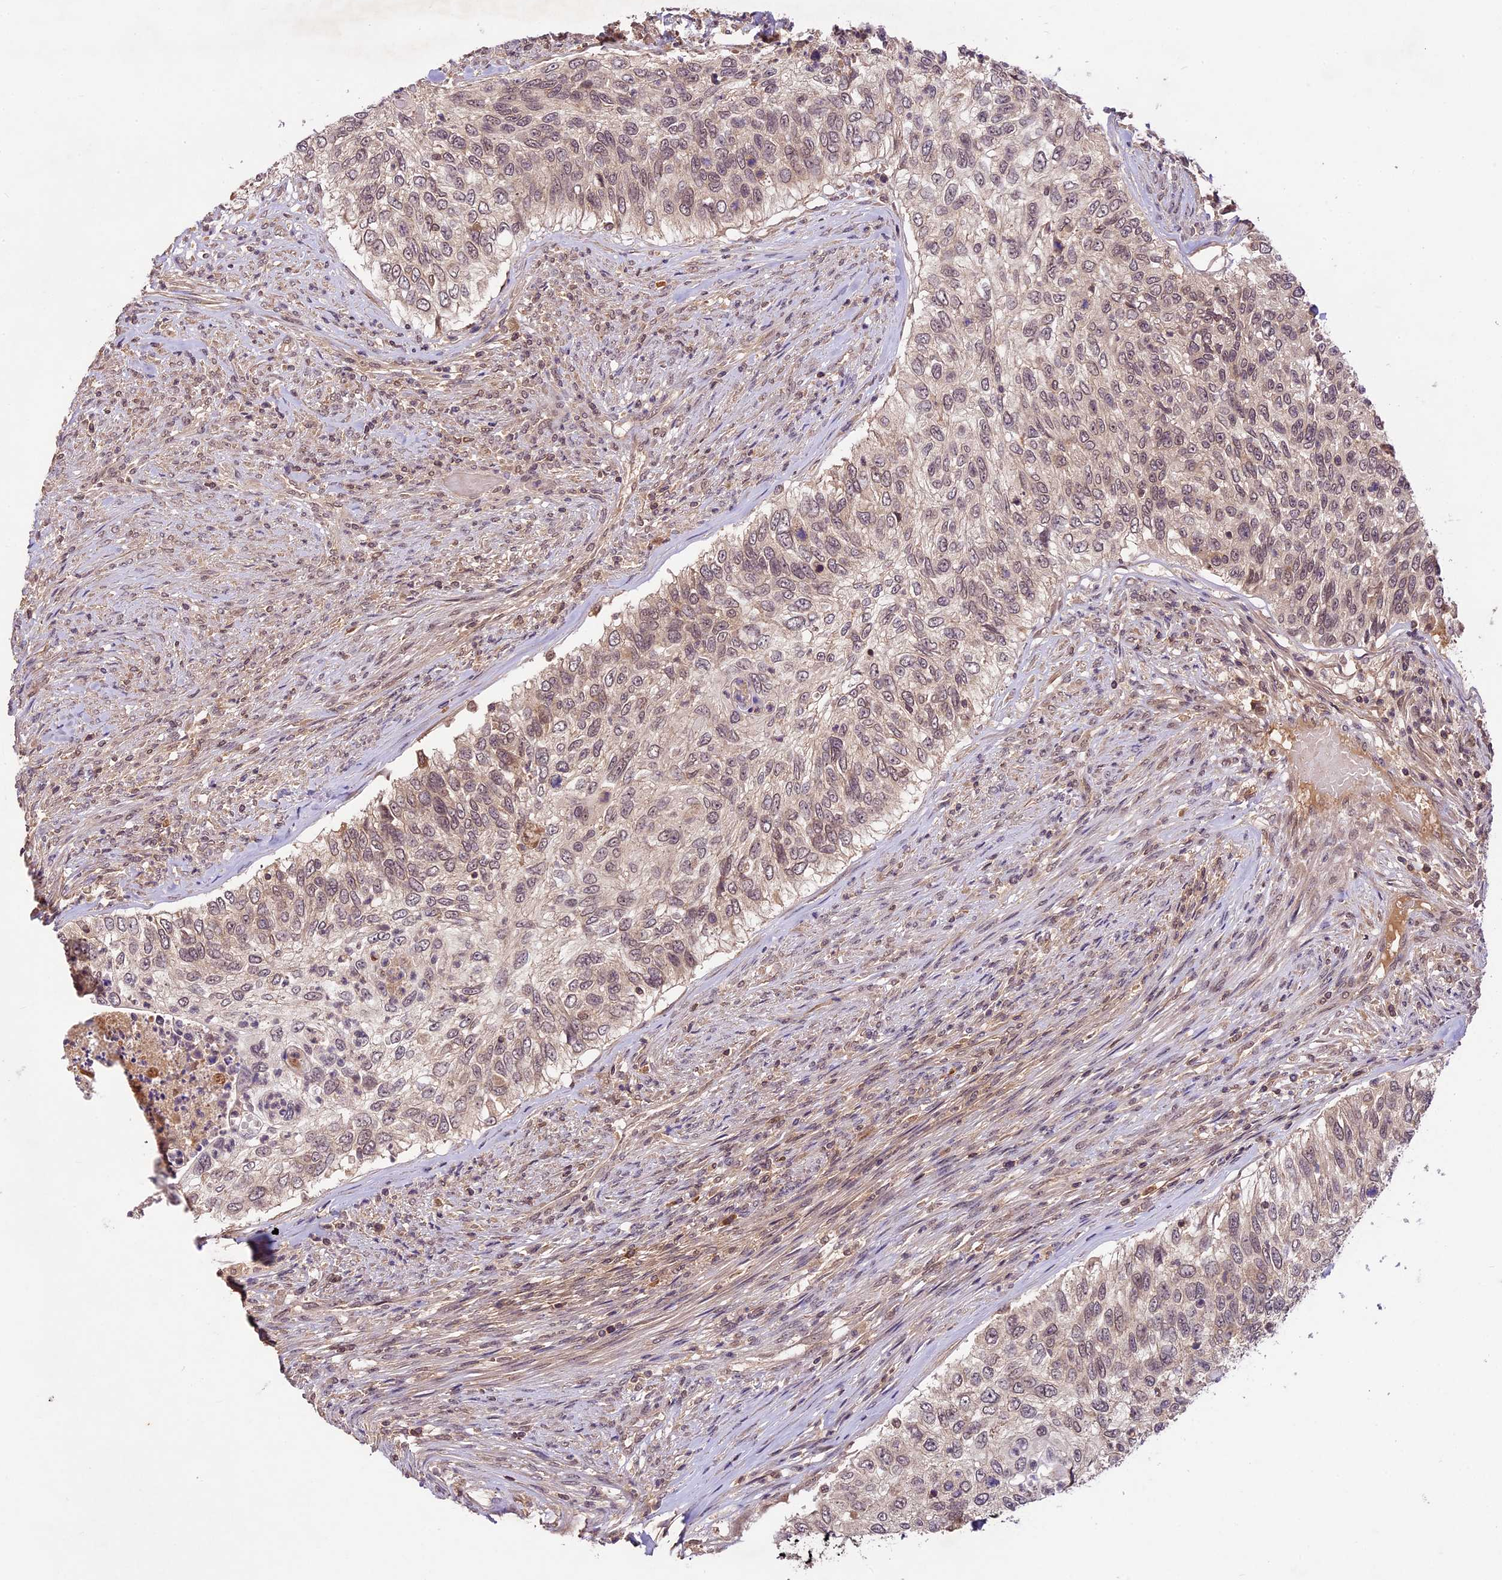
{"staining": {"intensity": "weak", "quantity": "25%-75%", "location": "cytoplasmic/membranous,nuclear"}, "tissue": "urothelial cancer", "cell_type": "Tumor cells", "image_type": "cancer", "snomed": [{"axis": "morphology", "description": "Urothelial carcinoma, High grade"}, {"axis": "topography", "description": "Urinary bladder"}], "caption": "Urothelial cancer stained with a brown dye displays weak cytoplasmic/membranous and nuclear positive positivity in about 25%-75% of tumor cells.", "gene": "ATP10A", "patient": {"sex": "female", "age": 60}}